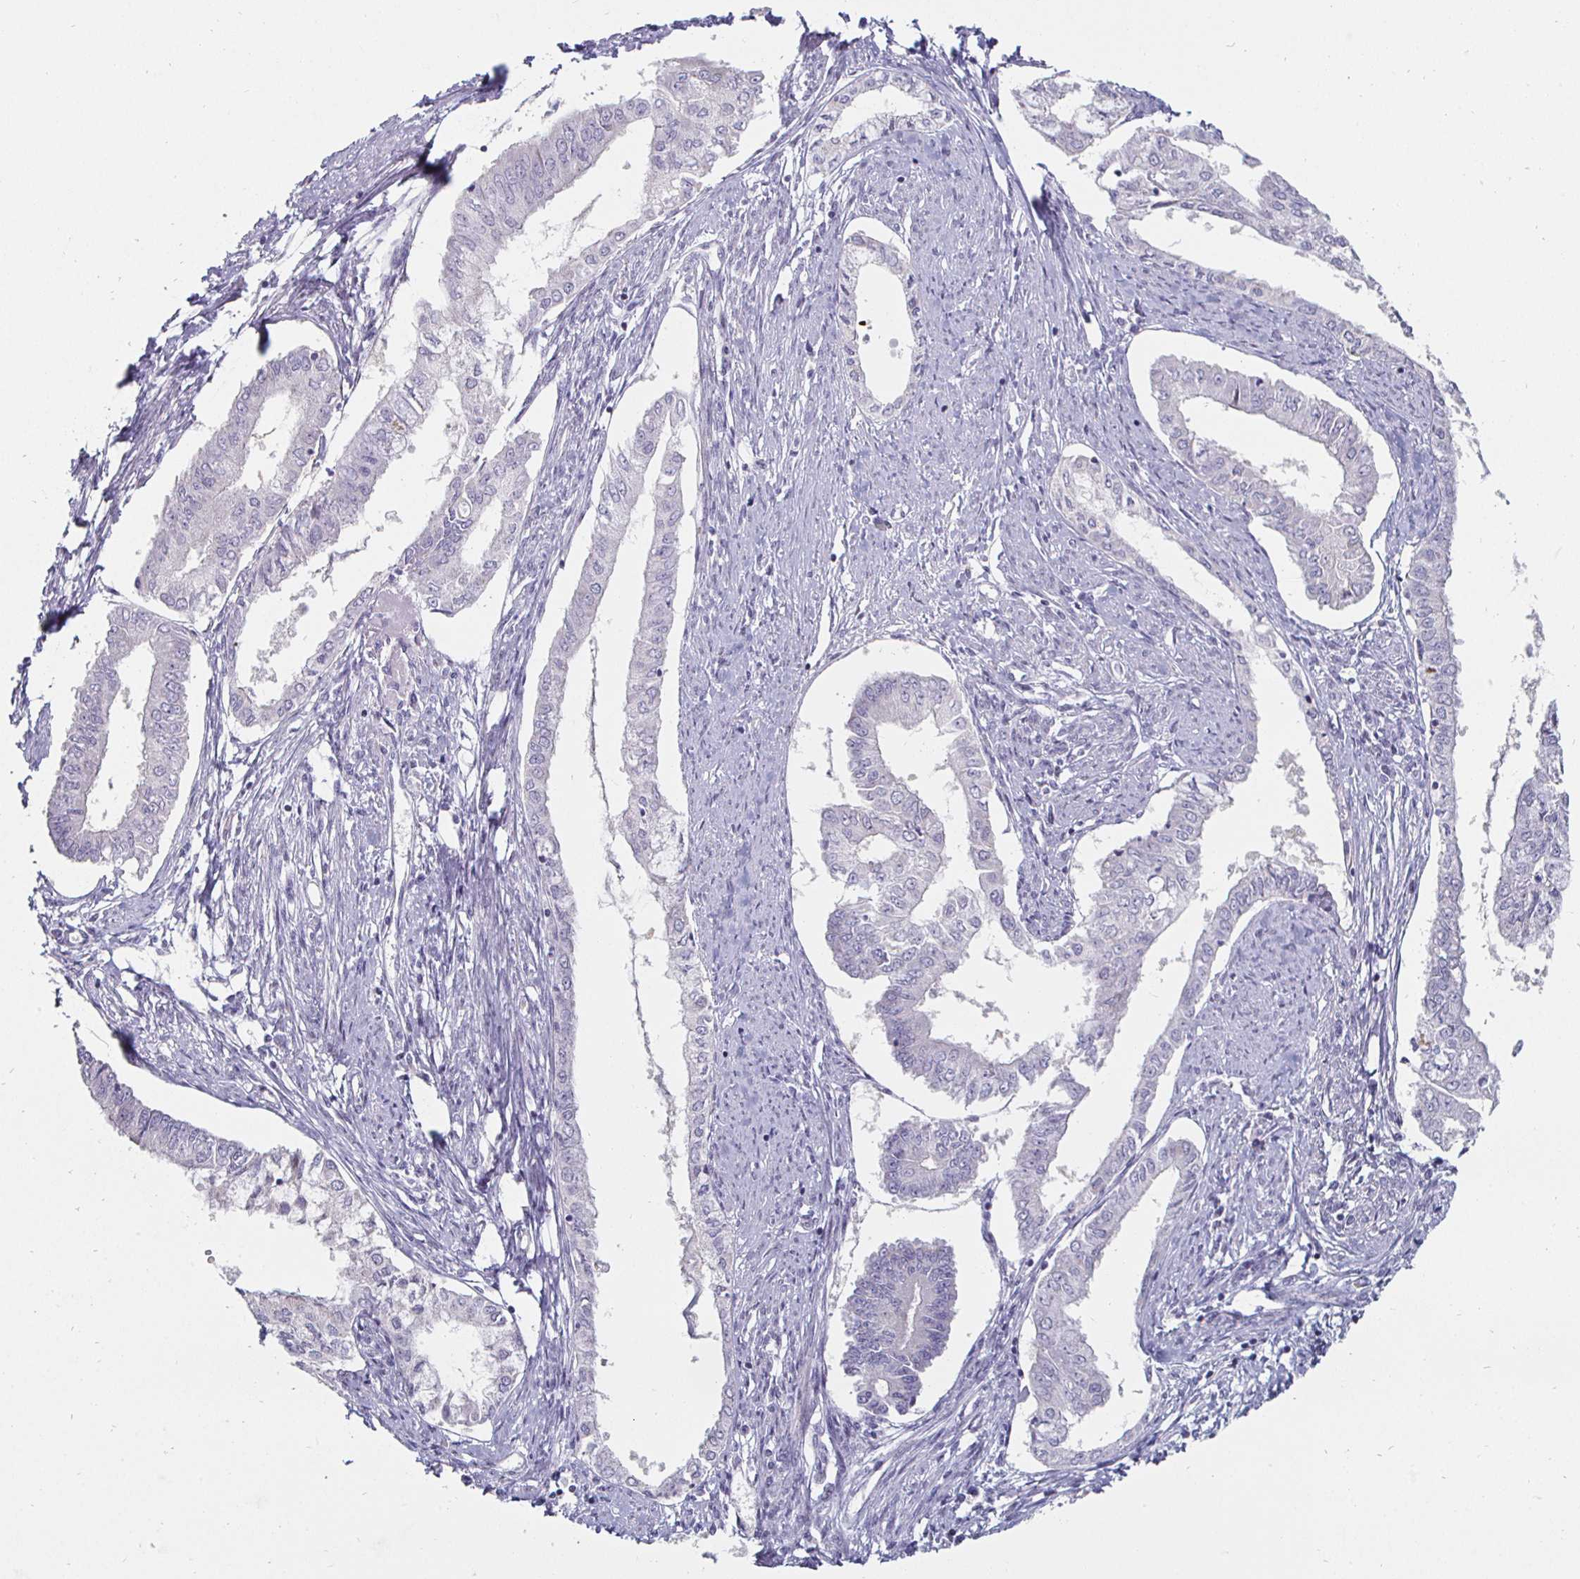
{"staining": {"intensity": "negative", "quantity": "none", "location": "none"}, "tissue": "endometrial cancer", "cell_type": "Tumor cells", "image_type": "cancer", "snomed": [{"axis": "morphology", "description": "Adenocarcinoma, NOS"}, {"axis": "topography", "description": "Endometrium"}], "caption": "There is no significant expression in tumor cells of endometrial cancer. (Immunohistochemistry, brightfield microscopy, high magnification).", "gene": "DMRTB1", "patient": {"sex": "female", "age": 76}}